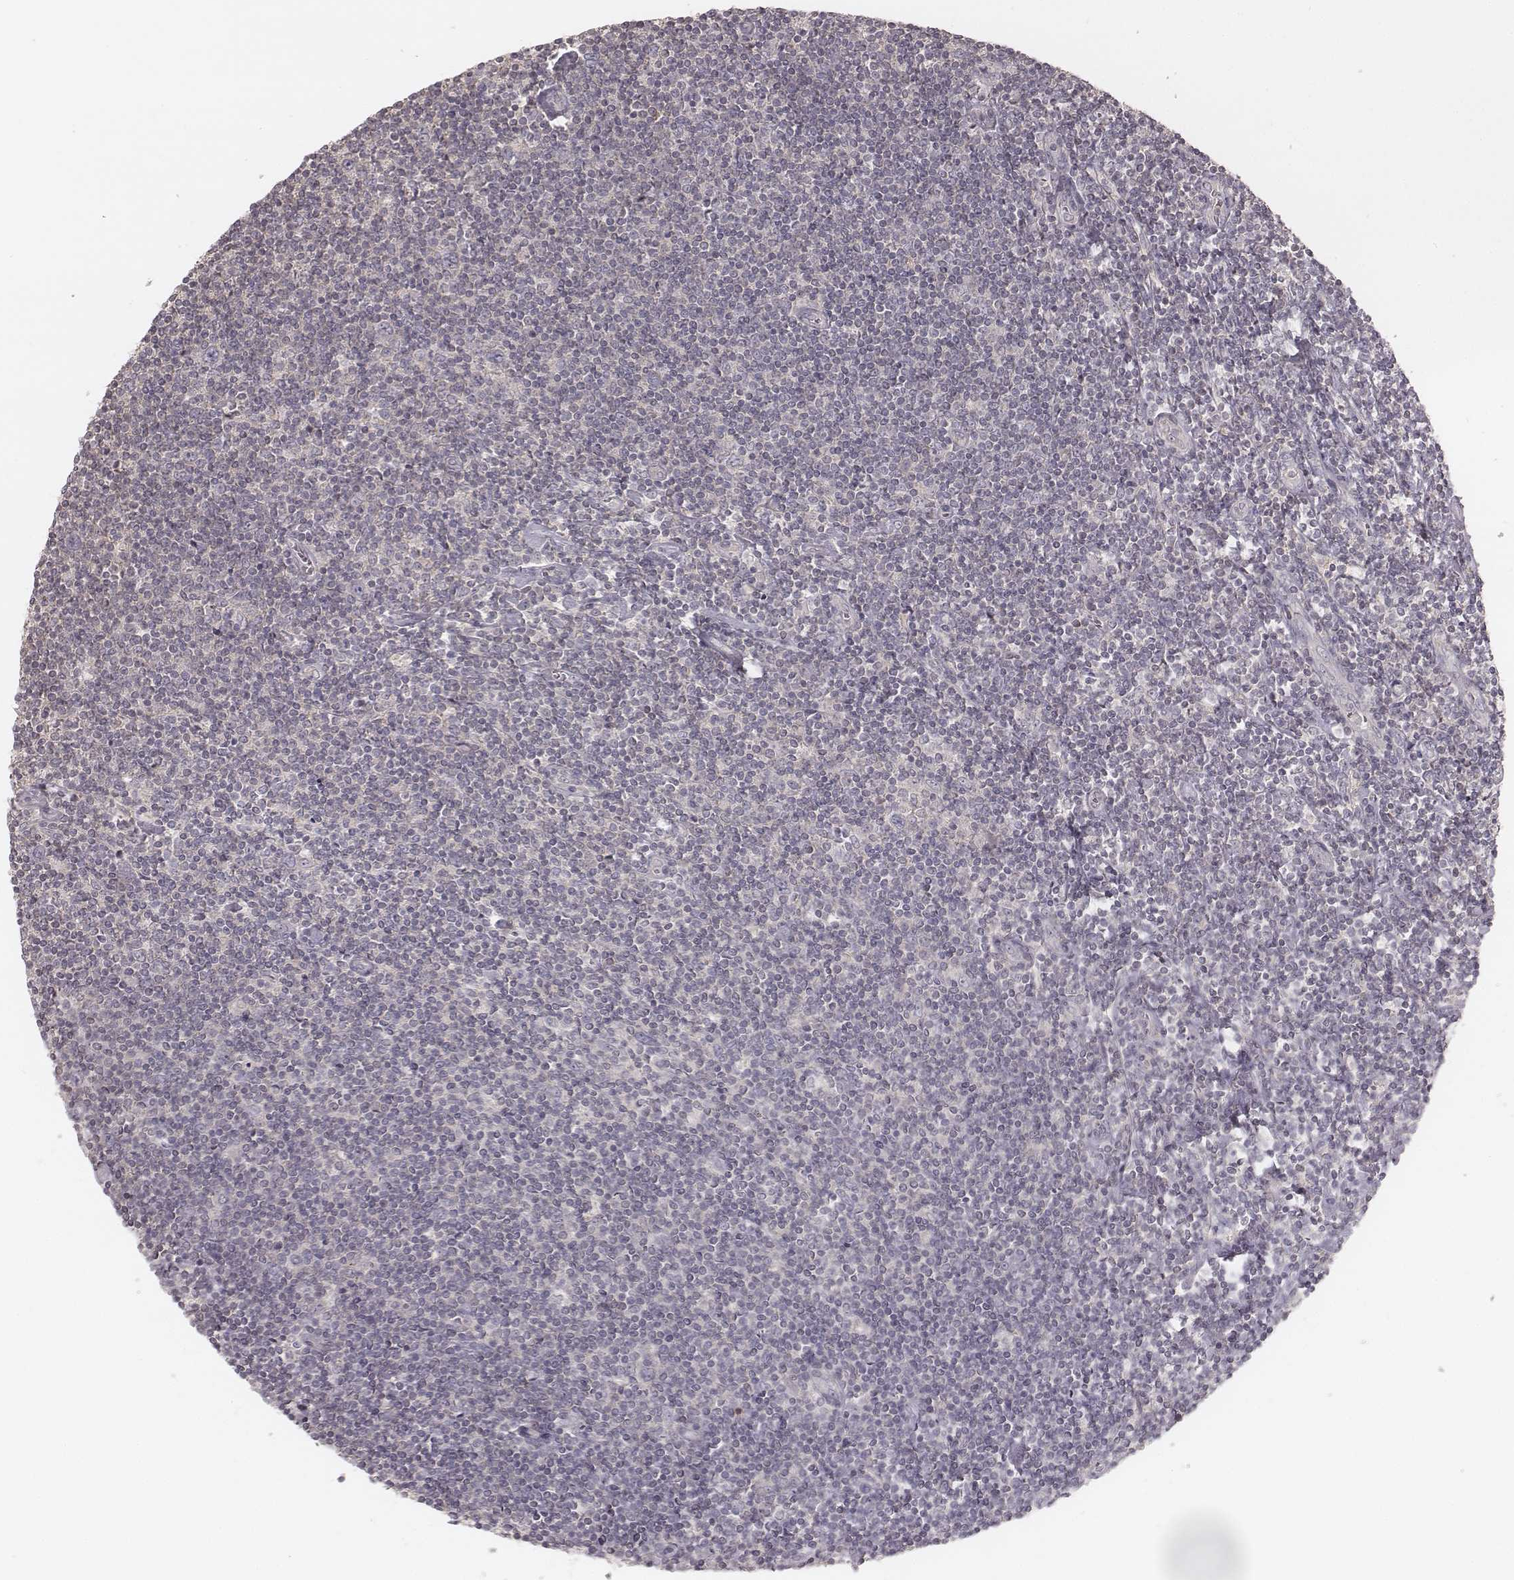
{"staining": {"intensity": "negative", "quantity": "none", "location": "none"}, "tissue": "lymphoma", "cell_type": "Tumor cells", "image_type": "cancer", "snomed": [{"axis": "morphology", "description": "Hodgkin's disease, NOS"}, {"axis": "topography", "description": "Lymph node"}], "caption": "Tumor cells are negative for protein expression in human lymphoma.", "gene": "TDRD5", "patient": {"sex": "male", "age": 40}}